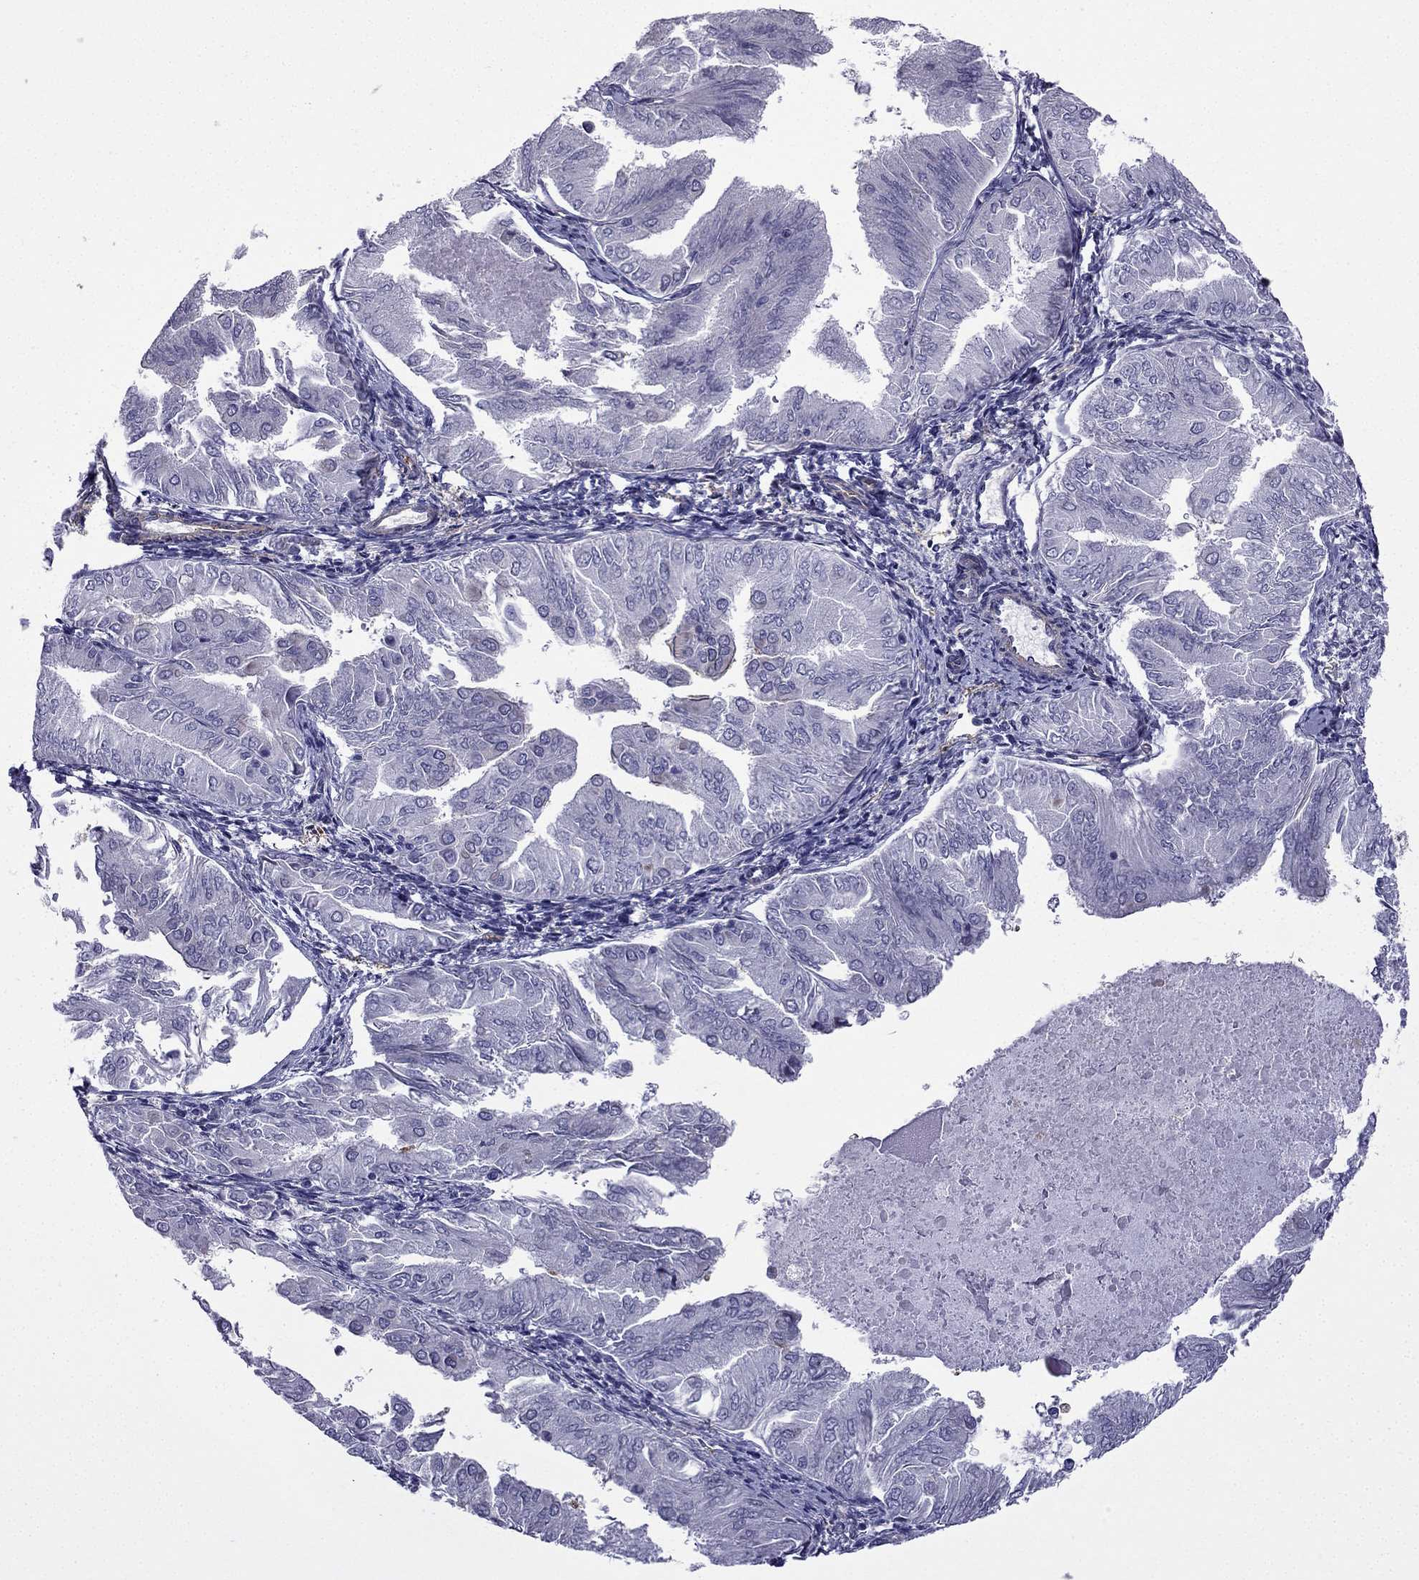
{"staining": {"intensity": "negative", "quantity": "none", "location": "none"}, "tissue": "endometrial cancer", "cell_type": "Tumor cells", "image_type": "cancer", "snomed": [{"axis": "morphology", "description": "Adenocarcinoma, NOS"}, {"axis": "topography", "description": "Endometrium"}], "caption": "The micrograph reveals no staining of tumor cells in endometrial cancer (adenocarcinoma). (DAB (3,3'-diaminobenzidine) immunohistochemistry (IHC) visualized using brightfield microscopy, high magnification).", "gene": "MAP4", "patient": {"sex": "female", "age": 53}}